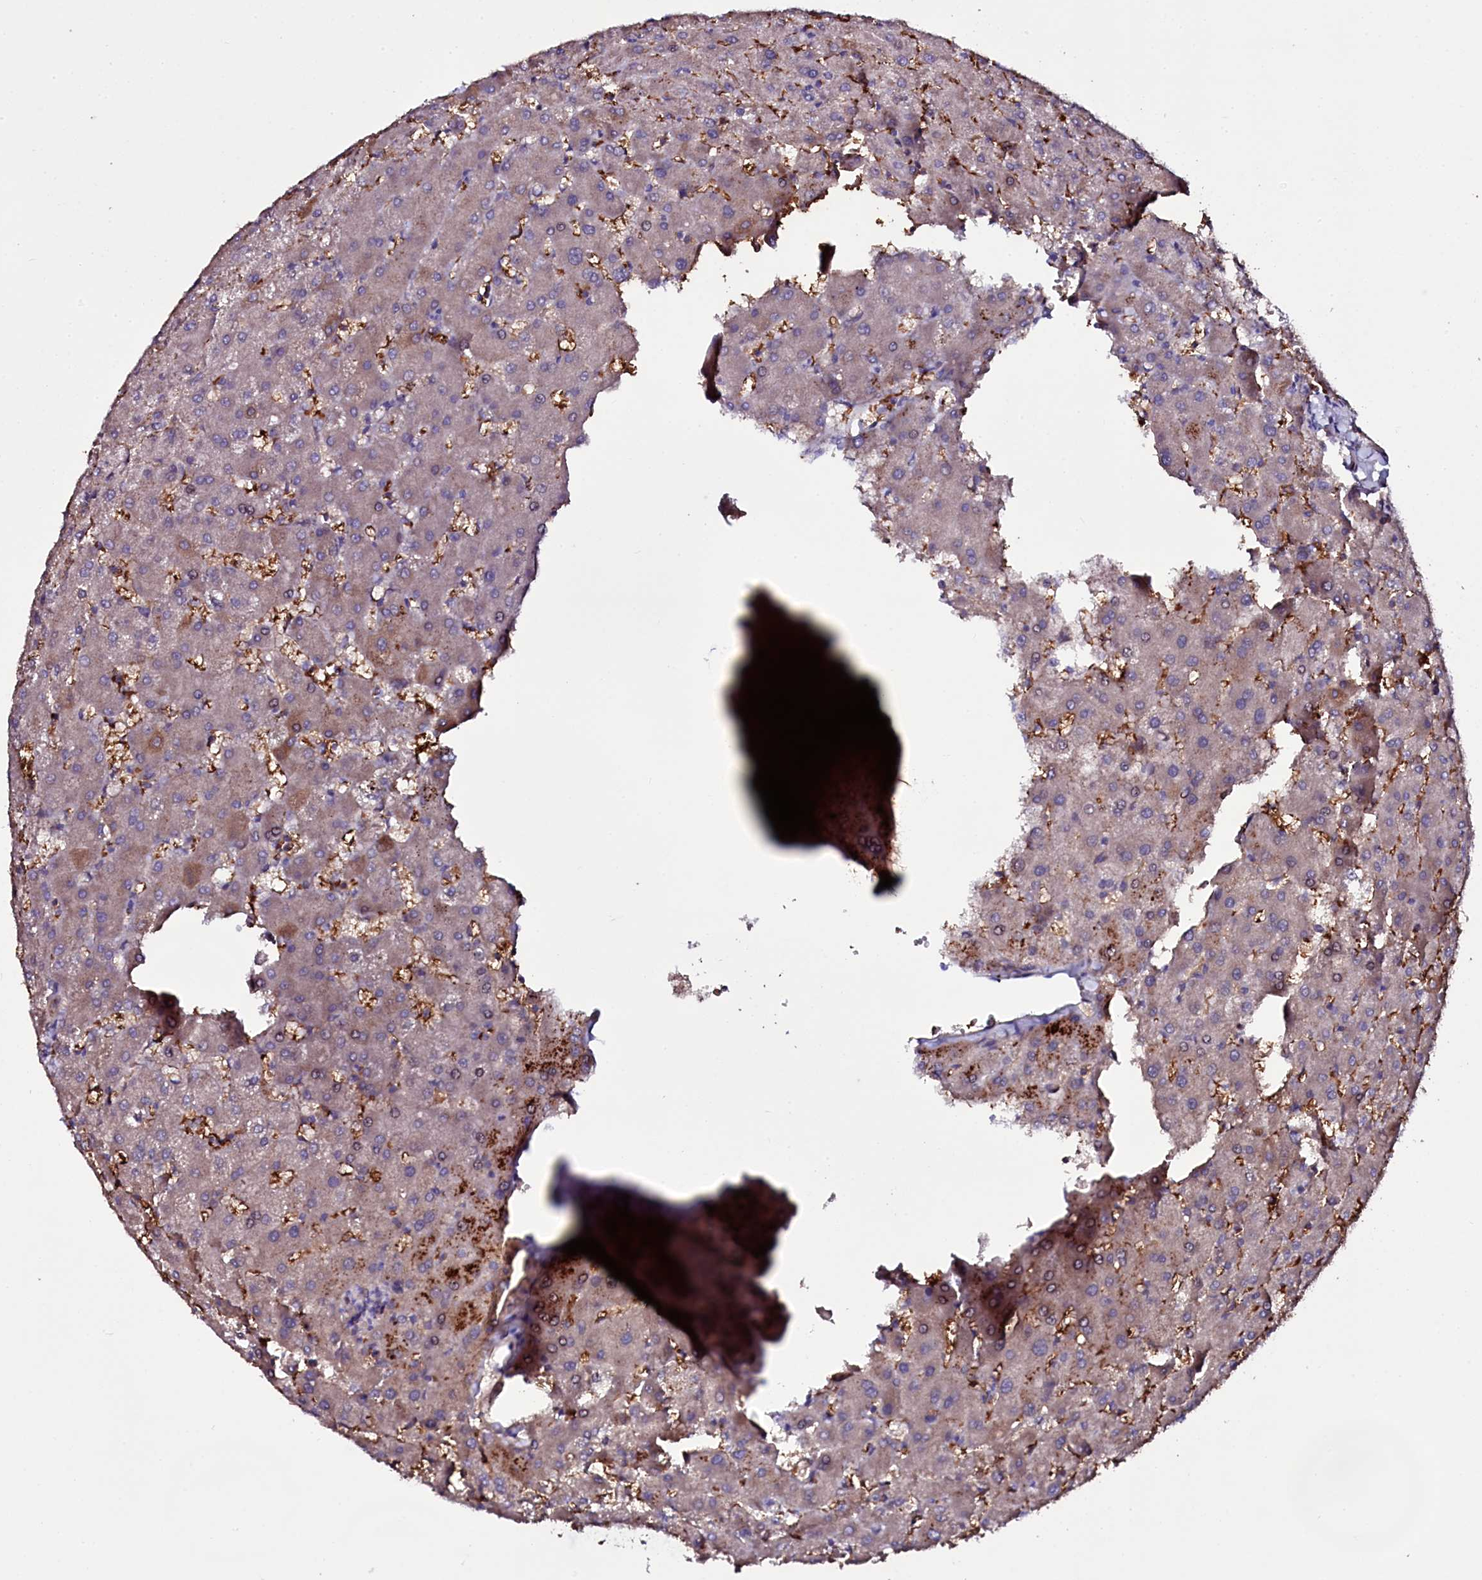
{"staining": {"intensity": "negative", "quantity": "none", "location": "none"}, "tissue": "liver", "cell_type": "Cholangiocytes", "image_type": "normal", "snomed": [{"axis": "morphology", "description": "Normal tissue, NOS"}, {"axis": "topography", "description": "Liver"}], "caption": "DAB immunohistochemical staining of normal liver displays no significant staining in cholangiocytes.", "gene": "MEX3C", "patient": {"sex": "female", "age": 63}}